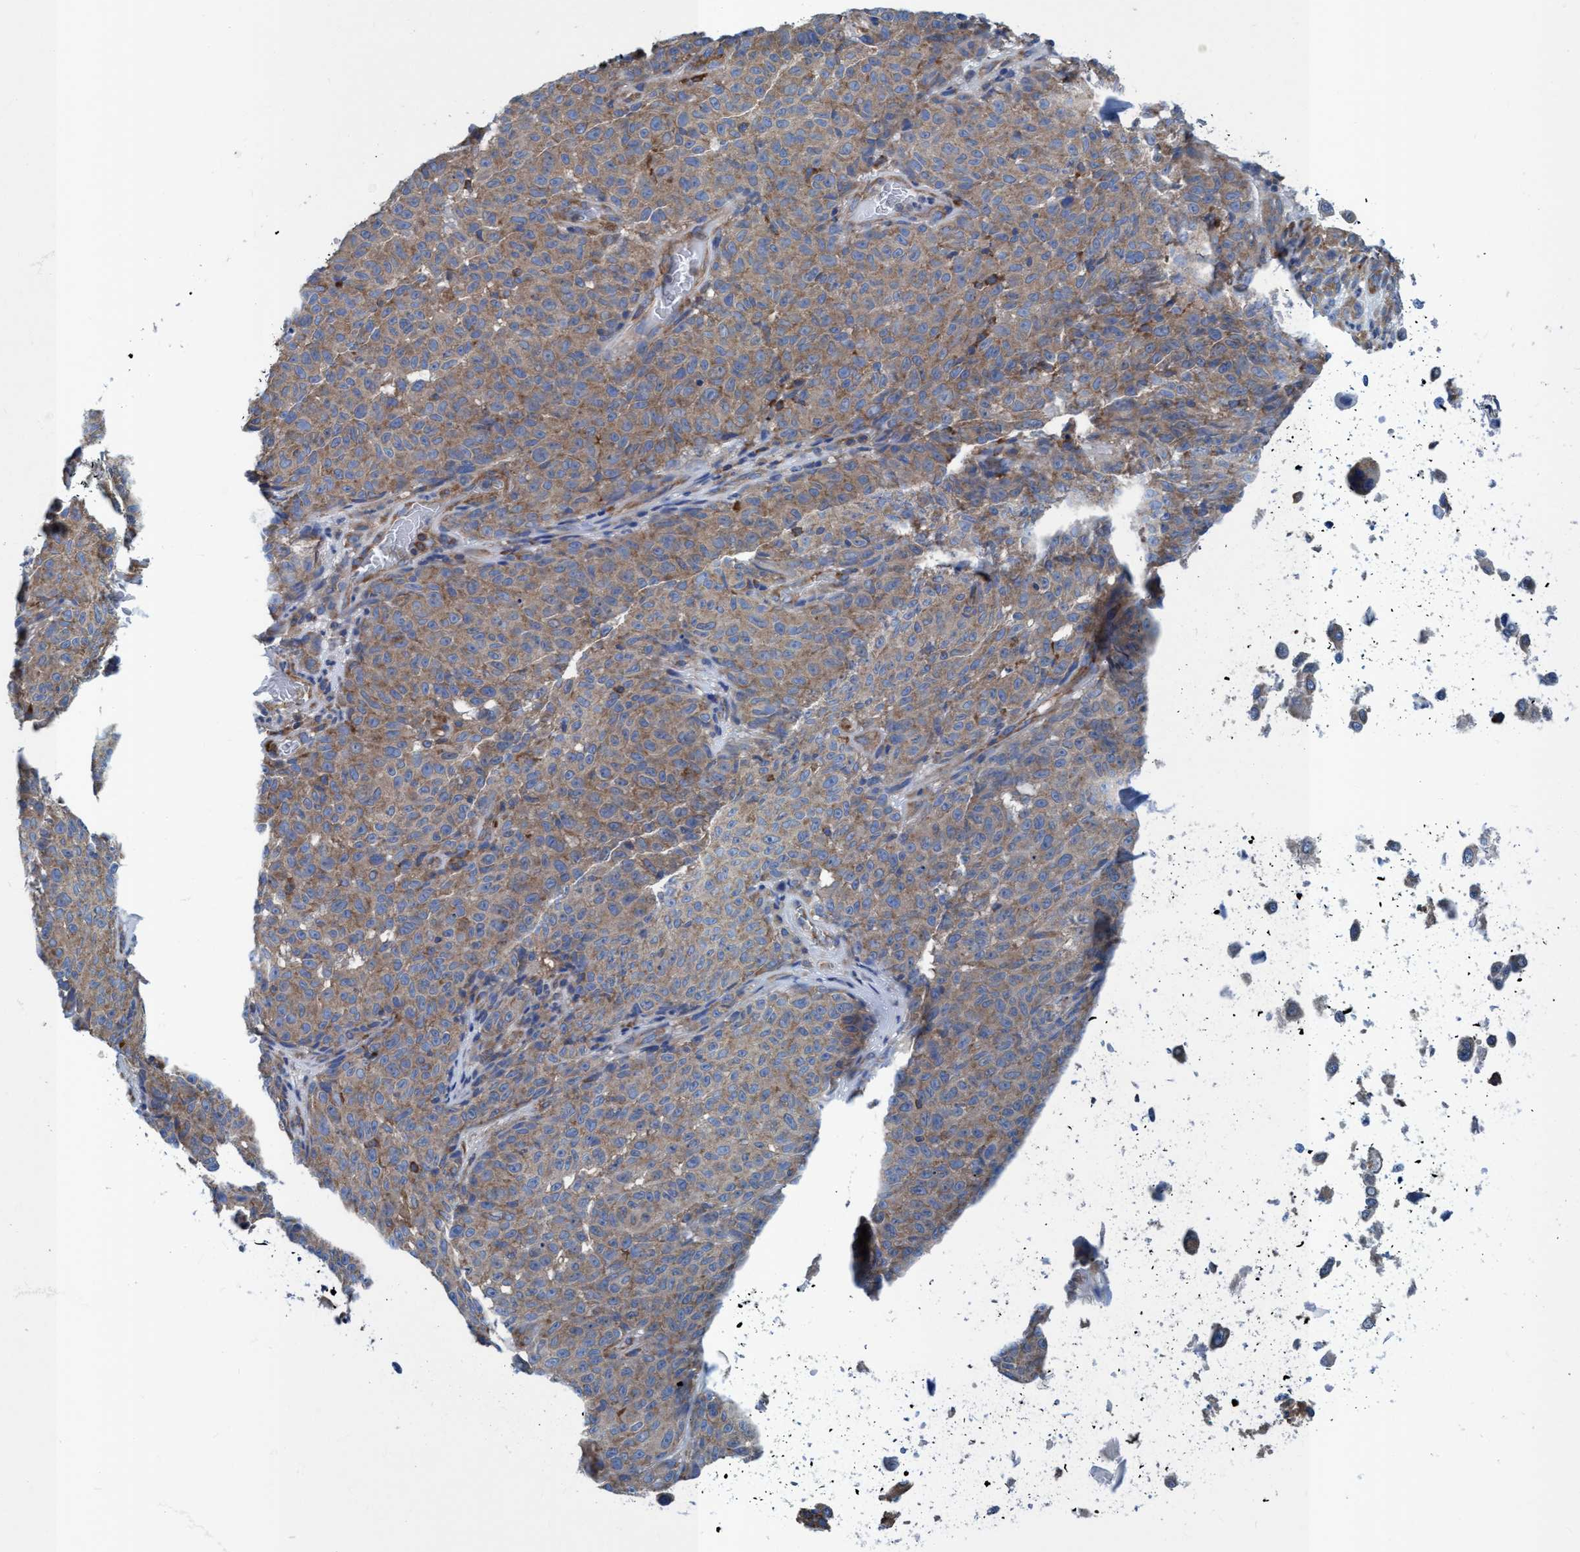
{"staining": {"intensity": "weak", "quantity": ">75%", "location": "cytoplasmic/membranous"}, "tissue": "skin cancer", "cell_type": "Tumor cells", "image_type": "cancer", "snomed": [{"axis": "morphology", "description": "Basal cell carcinoma"}, {"axis": "topography", "description": "Skin"}], "caption": "Tumor cells display low levels of weak cytoplasmic/membranous staining in approximately >75% of cells in skin cancer (basal cell carcinoma).", "gene": "NMT1", "patient": {"sex": "female", "age": 64}}